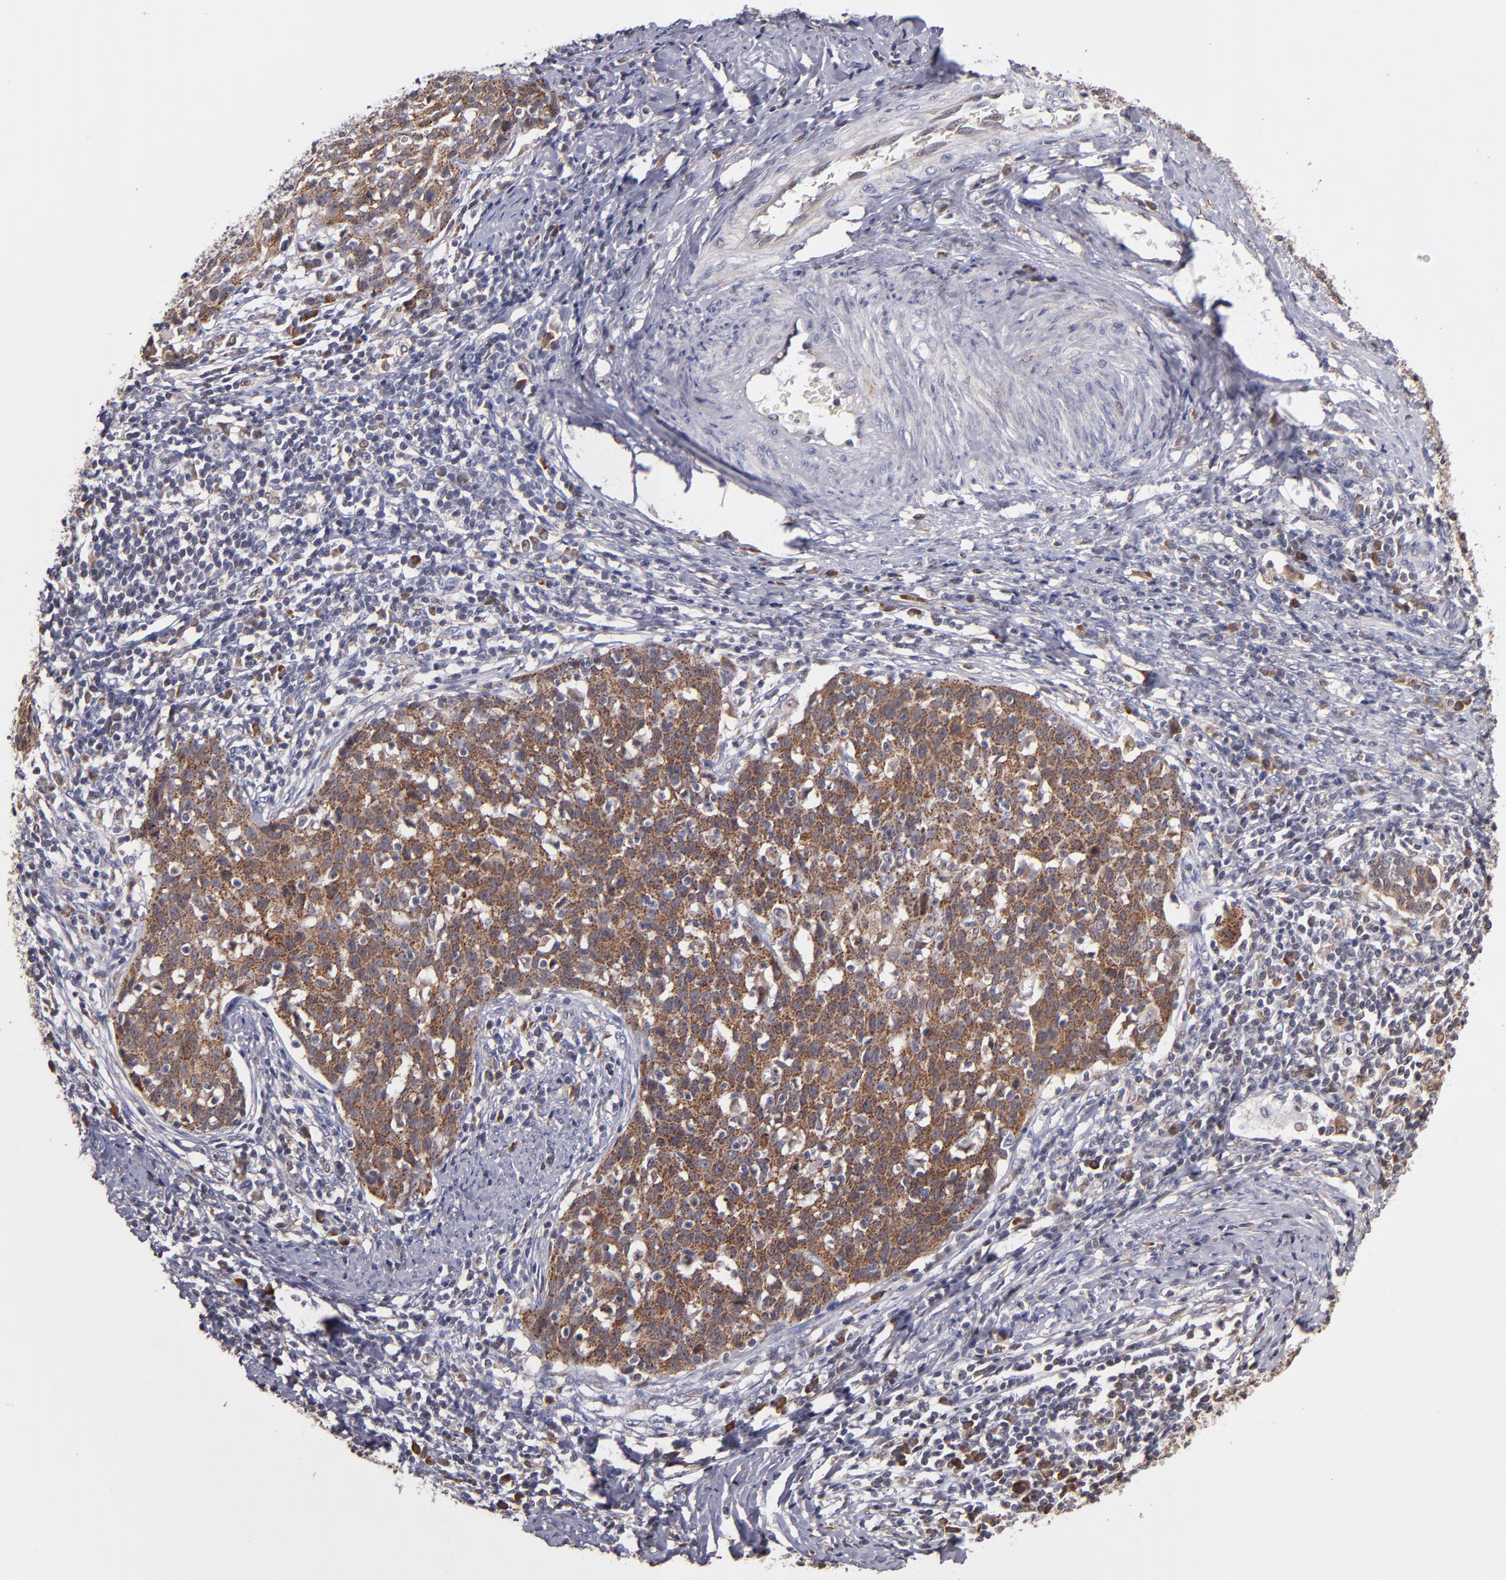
{"staining": {"intensity": "moderate", "quantity": ">75%", "location": "cytoplasmic/membranous"}, "tissue": "cervical cancer", "cell_type": "Tumor cells", "image_type": "cancer", "snomed": [{"axis": "morphology", "description": "Squamous cell carcinoma, NOS"}, {"axis": "topography", "description": "Cervix"}], "caption": "Squamous cell carcinoma (cervical) stained with IHC exhibits moderate cytoplasmic/membranous expression in about >75% of tumor cells.", "gene": "CASP1", "patient": {"sex": "female", "age": 38}}